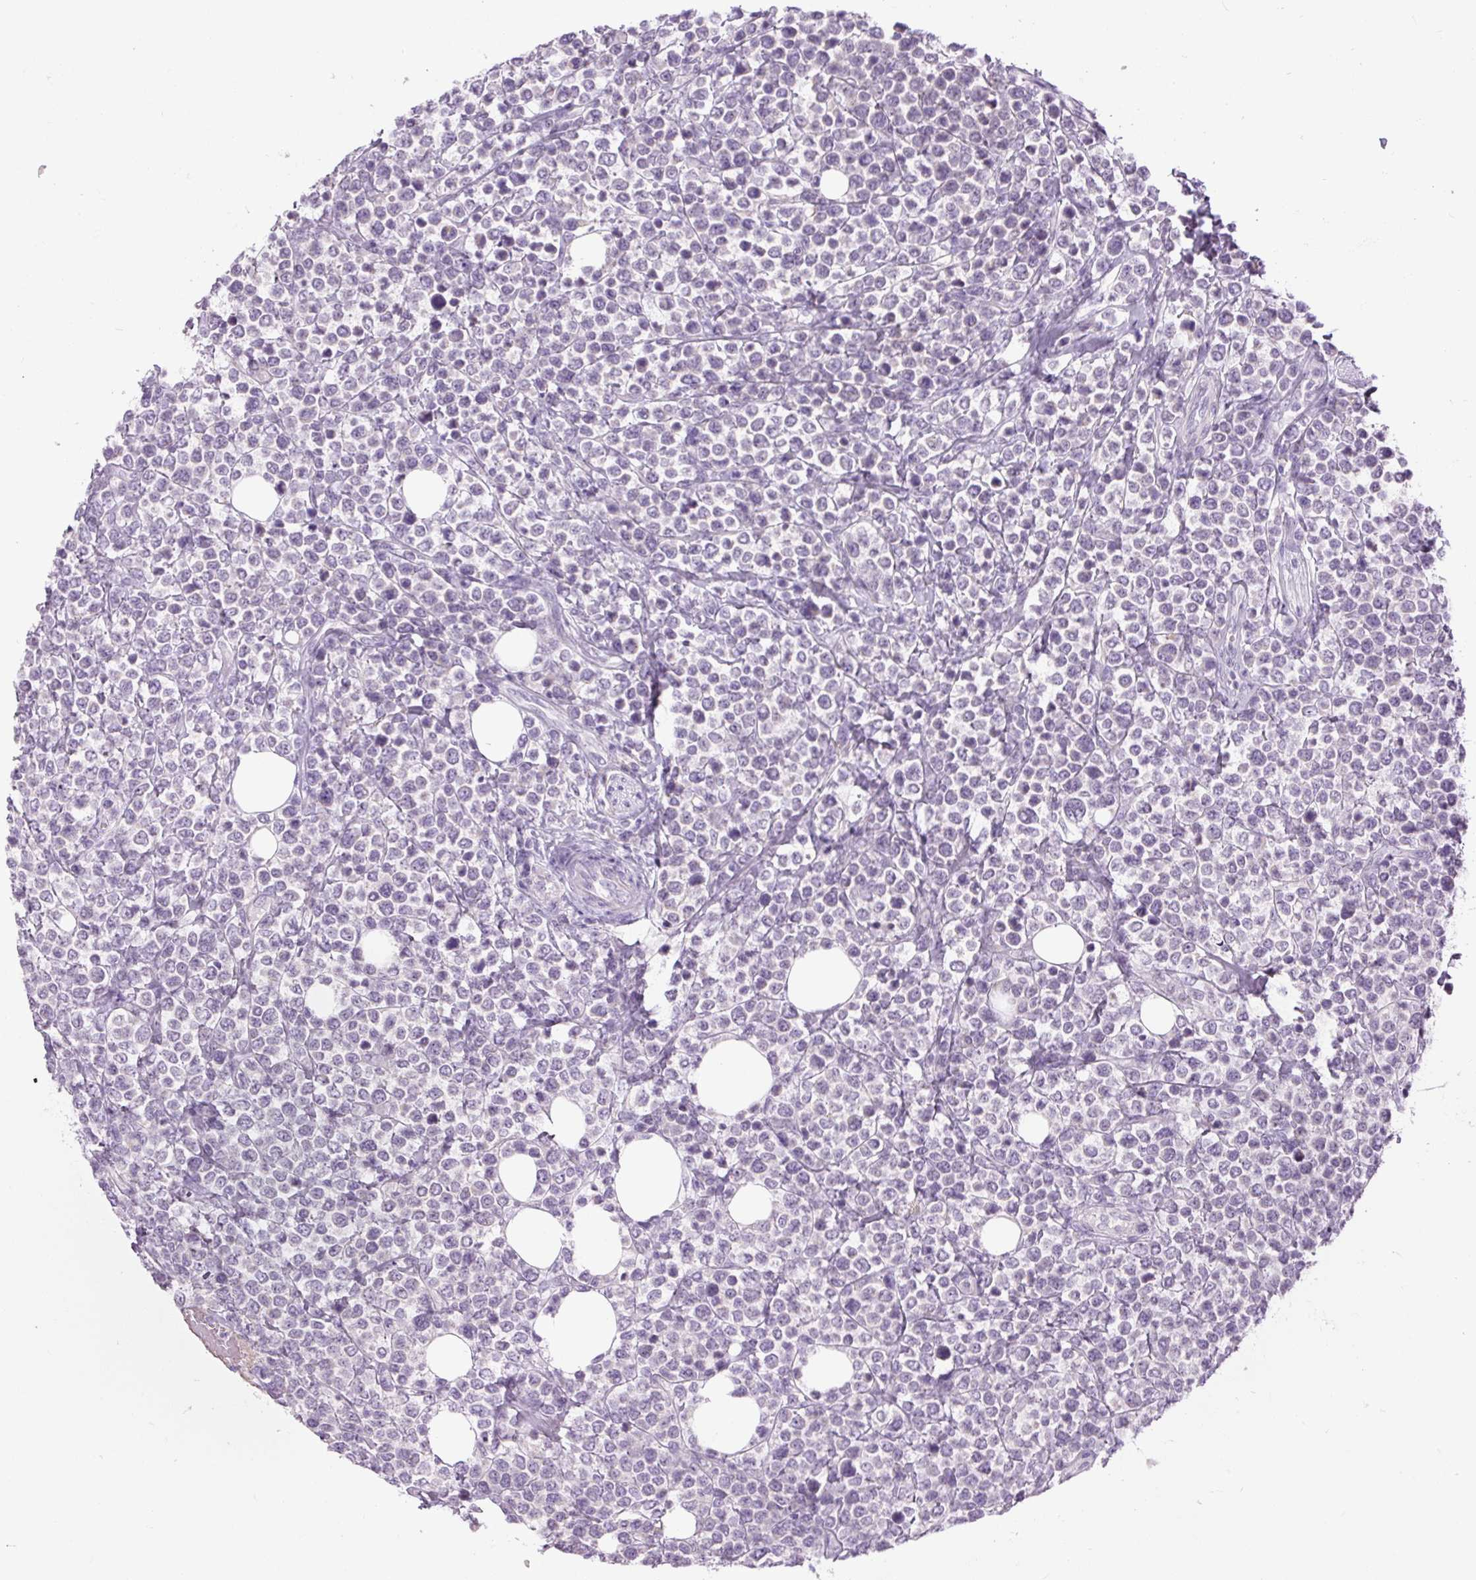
{"staining": {"intensity": "negative", "quantity": "none", "location": "none"}, "tissue": "lymphoma", "cell_type": "Tumor cells", "image_type": "cancer", "snomed": [{"axis": "morphology", "description": "Malignant lymphoma, non-Hodgkin's type, Low grade"}, {"axis": "topography", "description": "Lymph node"}], "caption": "Protein analysis of low-grade malignant lymphoma, non-Hodgkin's type reveals no significant staining in tumor cells.", "gene": "FABP7", "patient": {"sex": "male", "age": 60}}